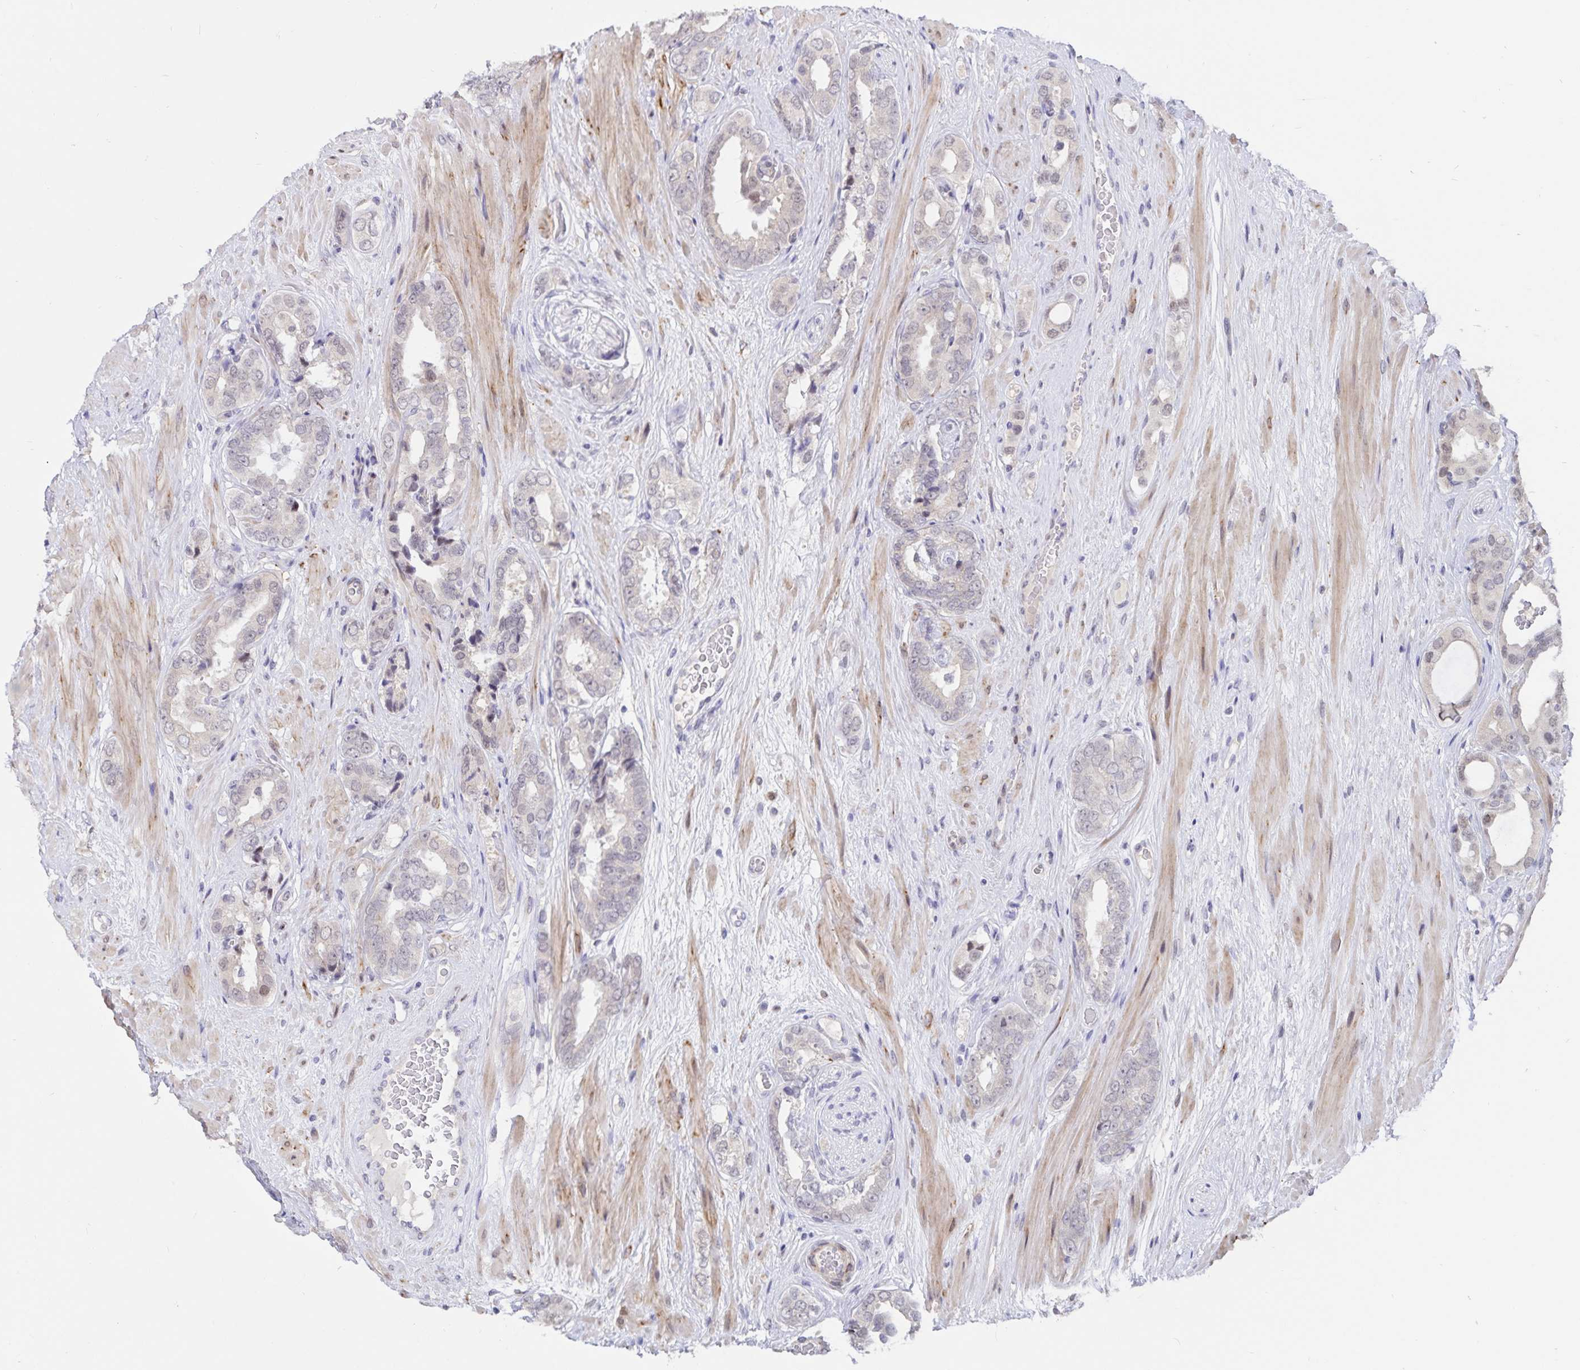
{"staining": {"intensity": "negative", "quantity": "none", "location": "none"}, "tissue": "prostate cancer", "cell_type": "Tumor cells", "image_type": "cancer", "snomed": [{"axis": "morphology", "description": "Adenocarcinoma, High grade"}, {"axis": "topography", "description": "Prostate"}], "caption": "Tumor cells are negative for protein expression in human prostate adenocarcinoma (high-grade). (DAB immunohistochemistry (IHC) with hematoxylin counter stain).", "gene": "ATP2A2", "patient": {"sex": "male", "age": 71}}